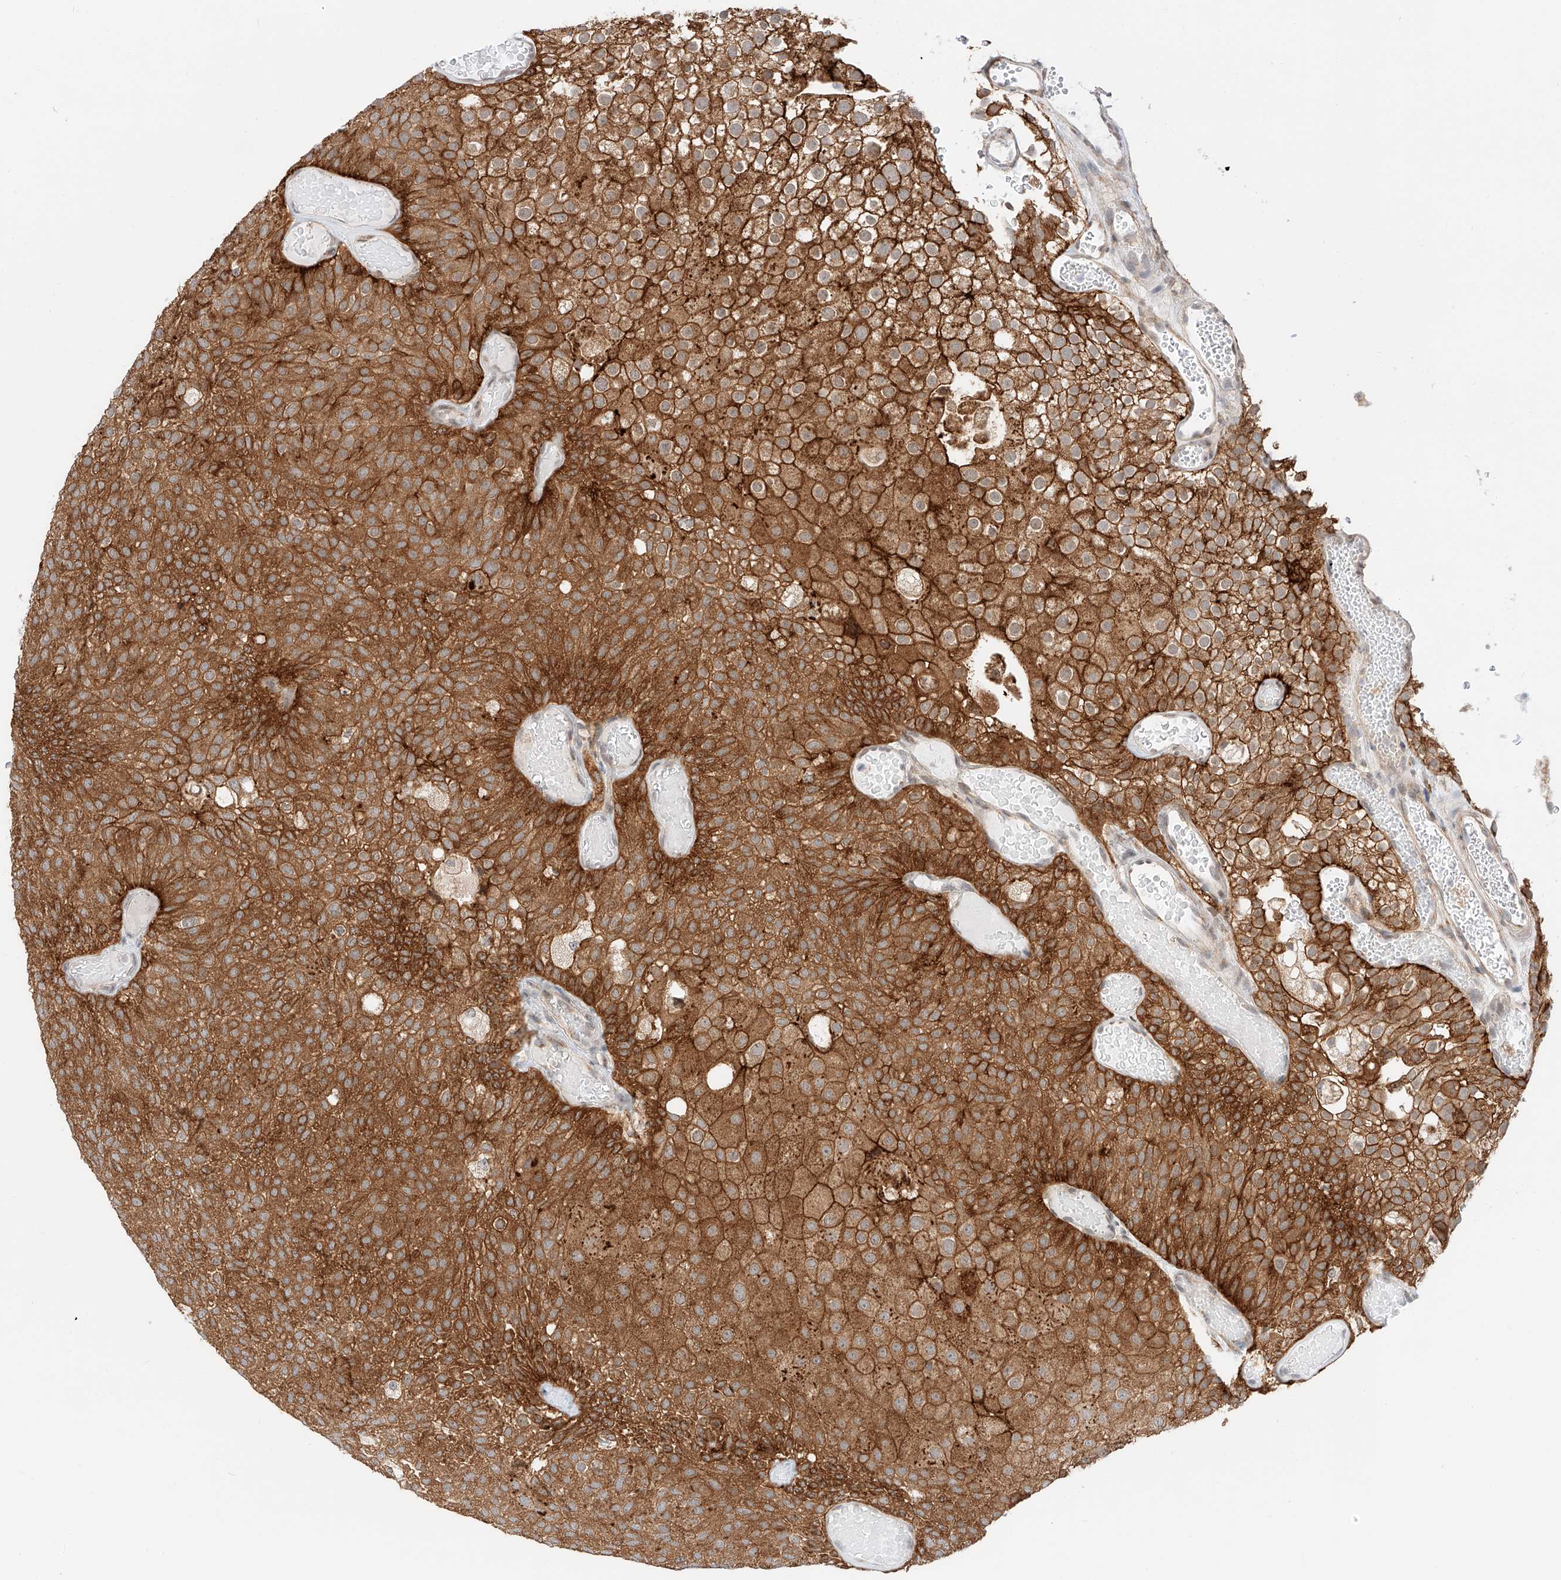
{"staining": {"intensity": "strong", "quantity": ">75%", "location": "cytoplasmic/membranous"}, "tissue": "urothelial cancer", "cell_type": "Tumor cells", "image_type": "cancer", "snomed": [{"axis": "morphology", "description": "Urothelial carcinoma, Low grade"}, {"axis": "topography", "description": "Urinary bladder"}], "caption": "The image shows staining of urothelial carcinoma (low-grade), revealing strong cytoplasmic/membranous protein staining (brown color) within tumor cells.", "gene": "CARMIL1", "patient": {"sex": "male", "age": 78}}